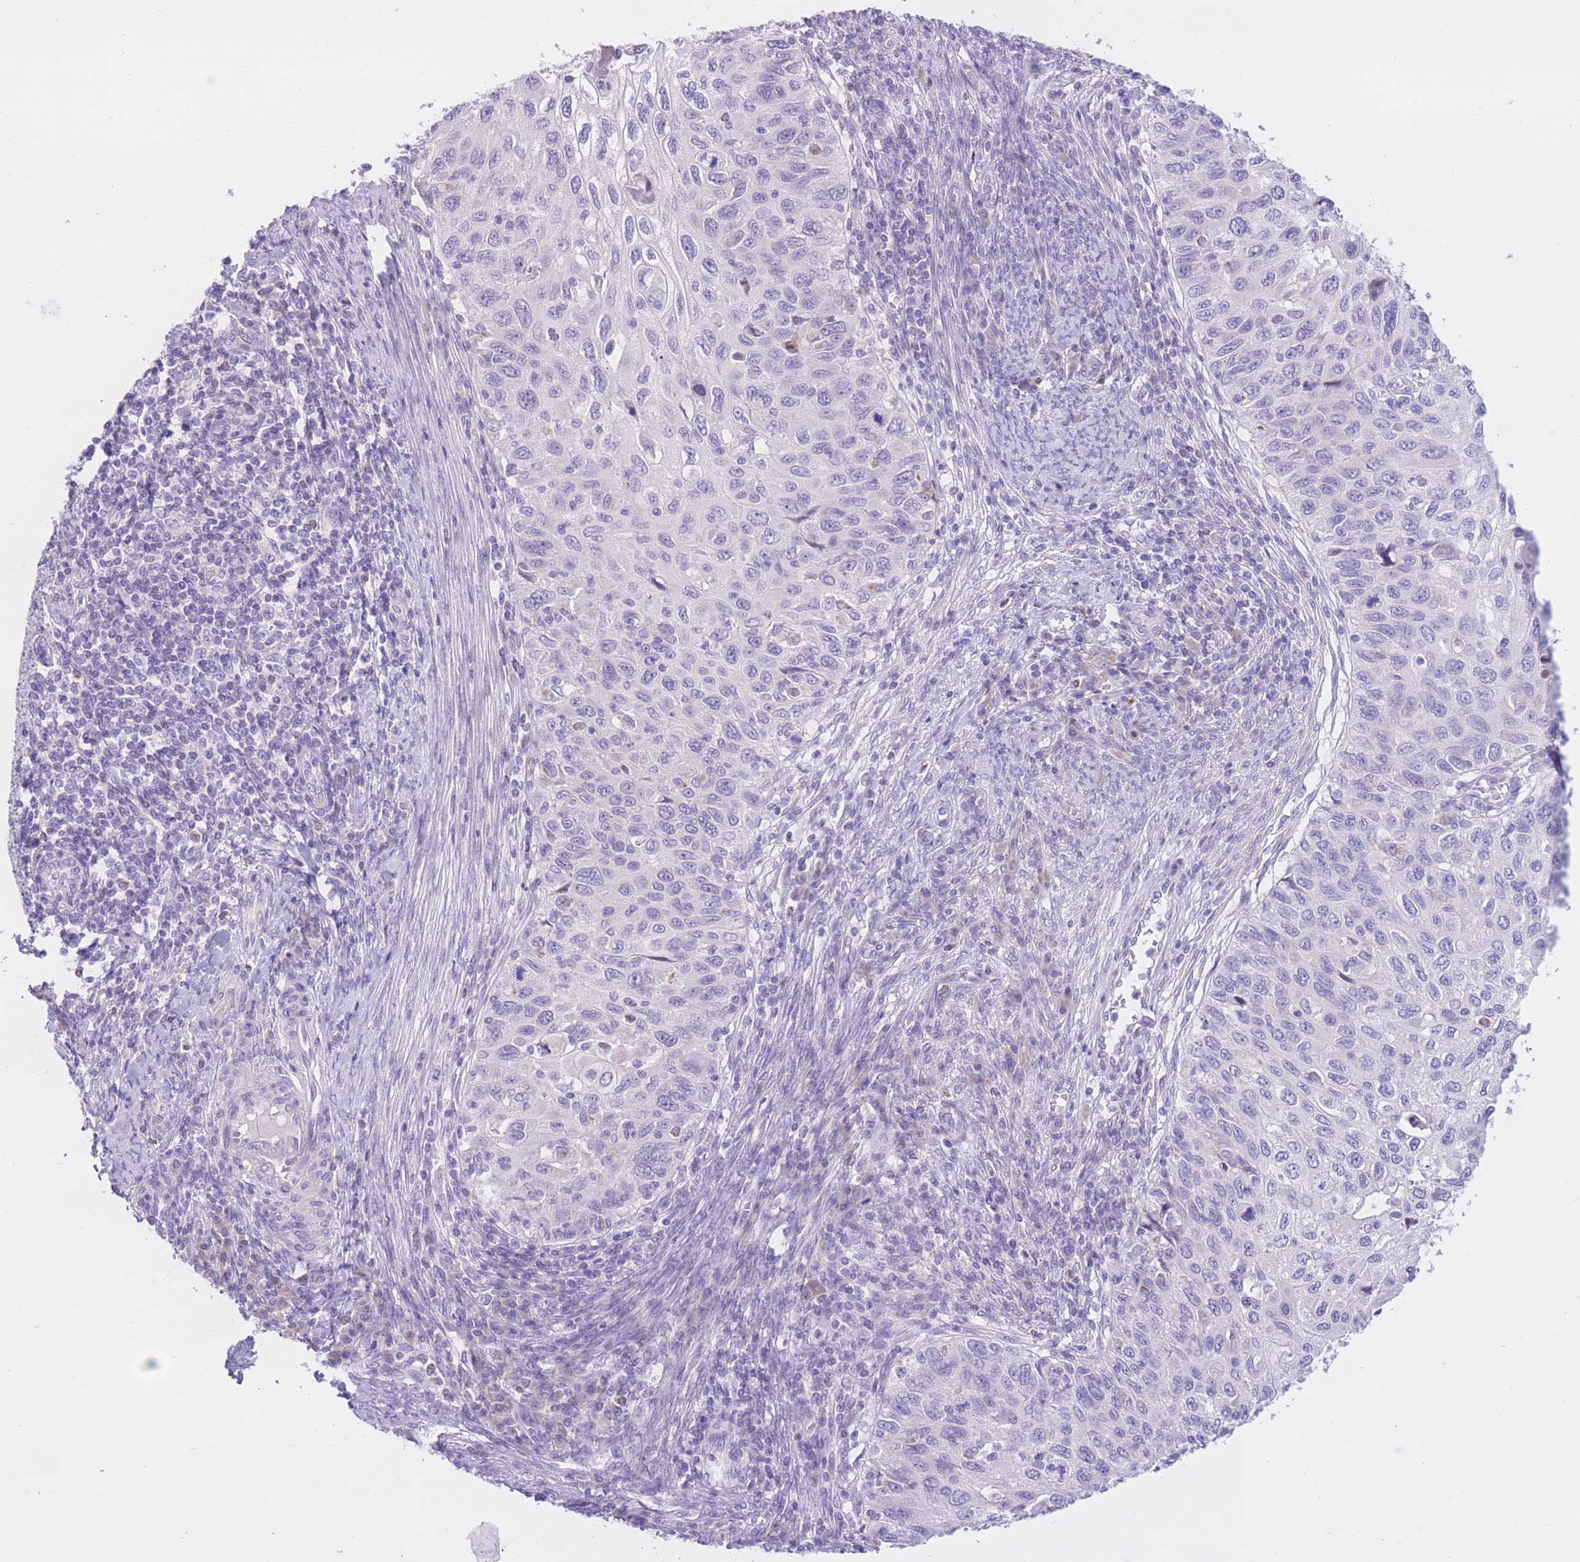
{"staining": {"intensity": "negative", "quantity": "none", "location": "none"}, "tissue": "cervical cancer", "cell_type": "Tumor cells", "image_type": "cancer", "snomed": [{"axis": "morphology", "description": "Squamous cell carcinoma, NOS"}, {"axis": "topography", "description": "Cervix"}], "caption": "Human cervical squamous cell carcinoma stained for a protein using immunohistochemistry demonstrates no staining in tumor cells.", "gene": "RPL39L", "patient": {"sex": "female", "age": 70}}